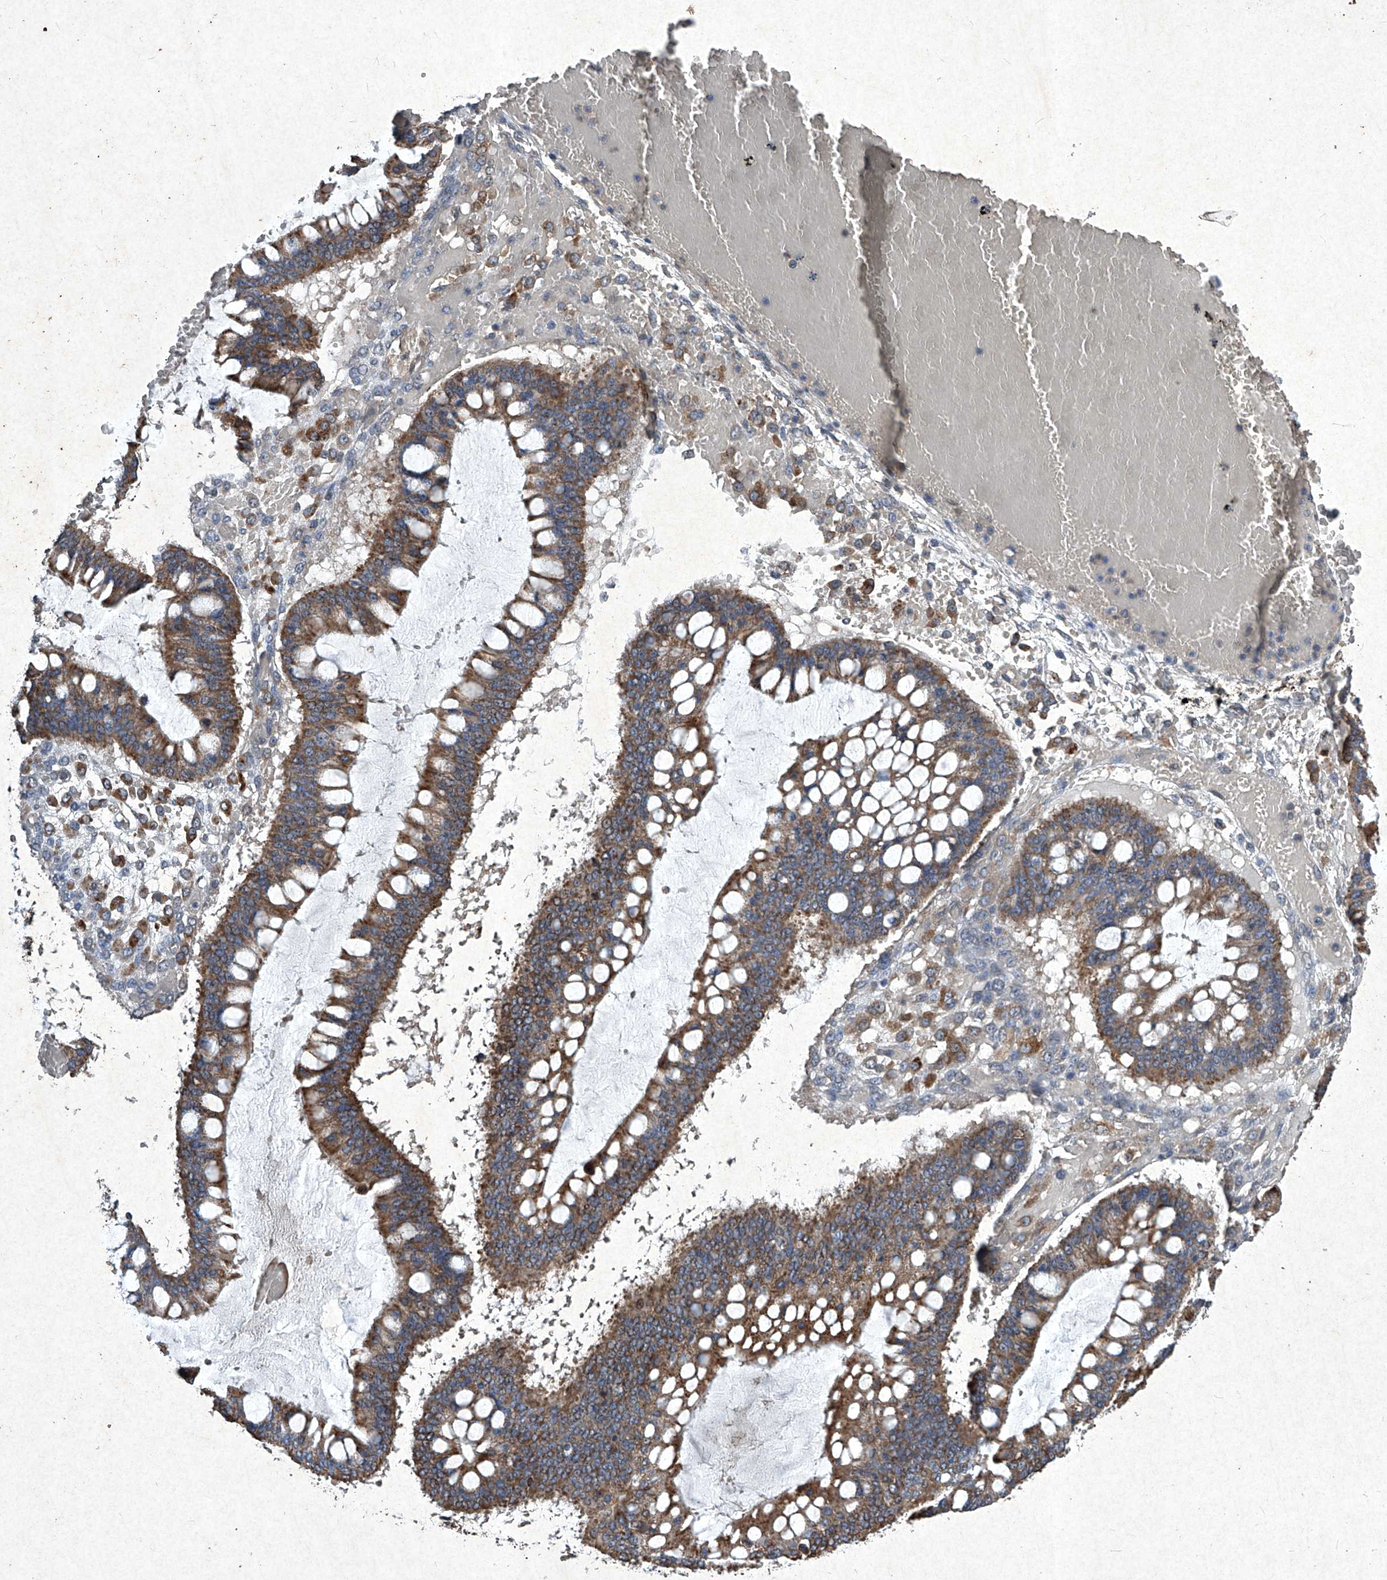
{"staining": {"intensity": "strong", "quantity": ">75%", "location": "cytoplasmic/membranous"}, "tissue": "ovarian cancer", "cell_type": "Tumor cells", "image_type": "cancer", "snomed": [{"axis": "morphology", "description": "Cystadenocarcinoma, mucinous, NOS"}, {"axis": "topography", "description": "Ovary"}], "caption": "Ovarian cancer stained for a protein displays strong cytoplasmic/membranous positivity in tumor cells.", "gene": "MED16", "patient": {"sex": "female", "age": 73}}